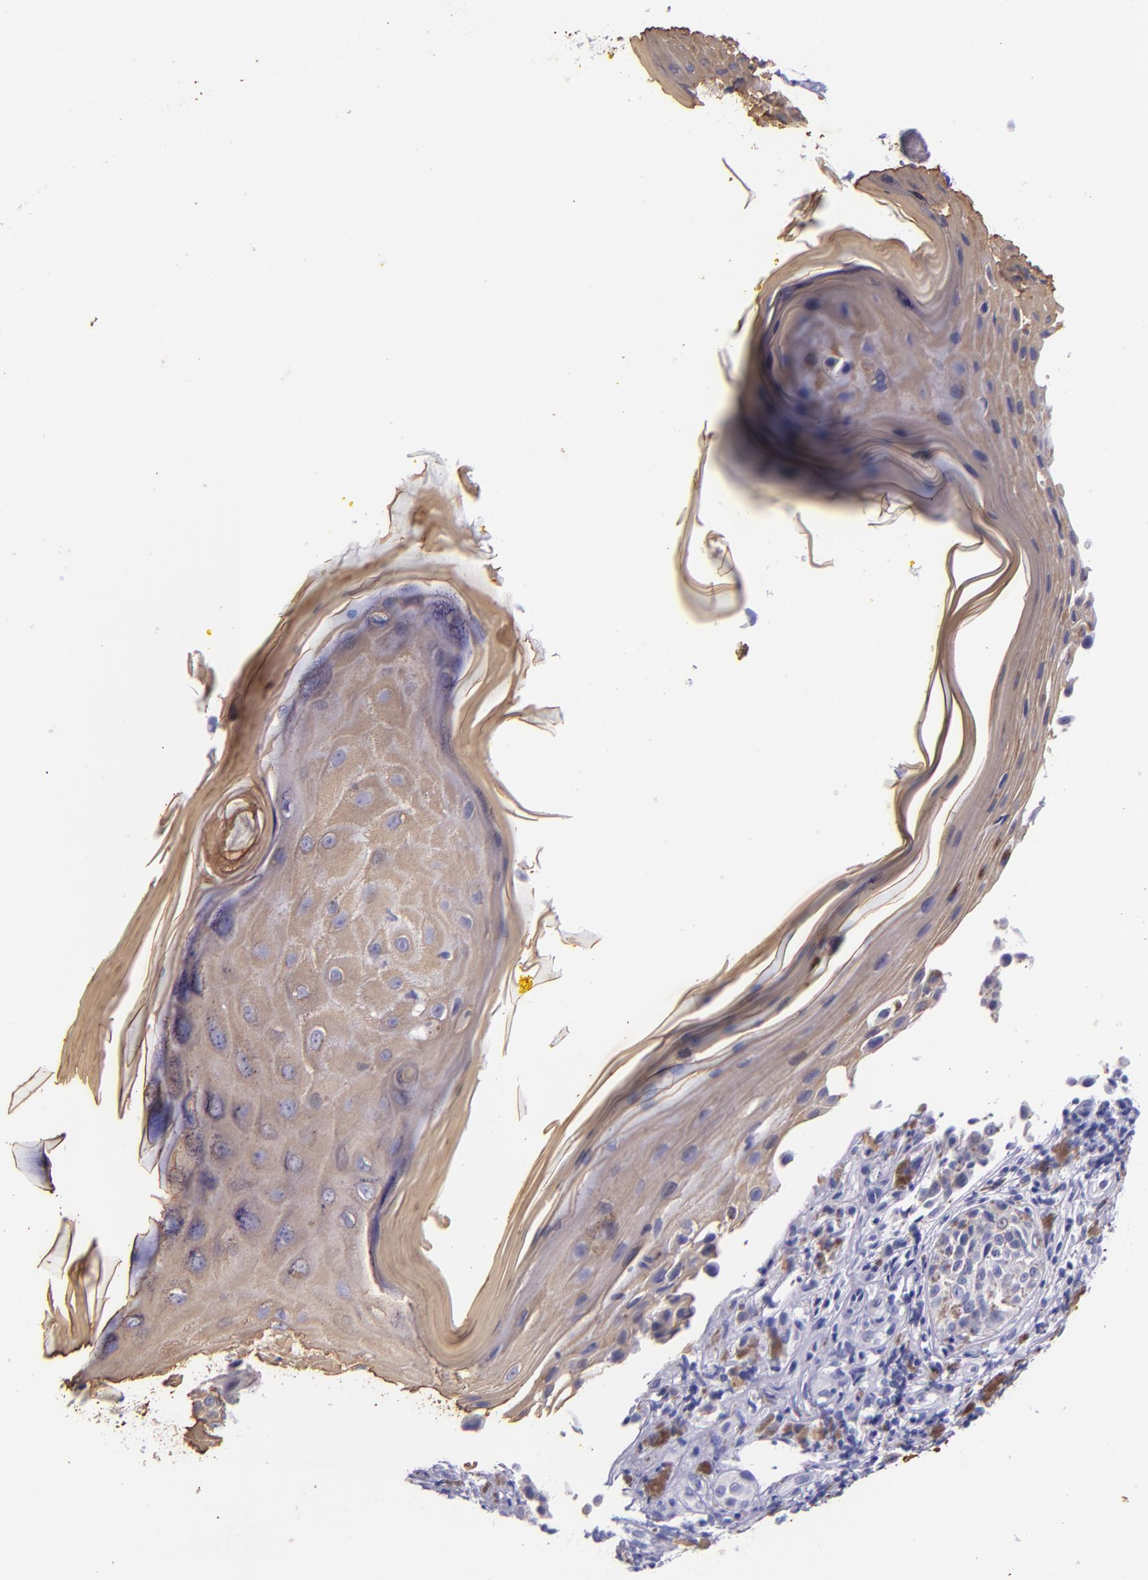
{"staining": {"intensity": "negative", "quantity": "none", "location": "none"}, "tissue": "melanoma", "cell_type": "Tumor cells", "image_type": "cancer", "snomed": [{"axis": "morphology", "description": "Malignant melanoma, NOS"}, {"axis": "topography", "description": "Skin"}], "caption": "An immunohistochemistry (IHC) photomicrograph of malignant melanoma is shown. There is no staining in tumor cells of malignant melanoma.", "gene": "KRT4", "patient": {"sex": "male", "age": 67}}